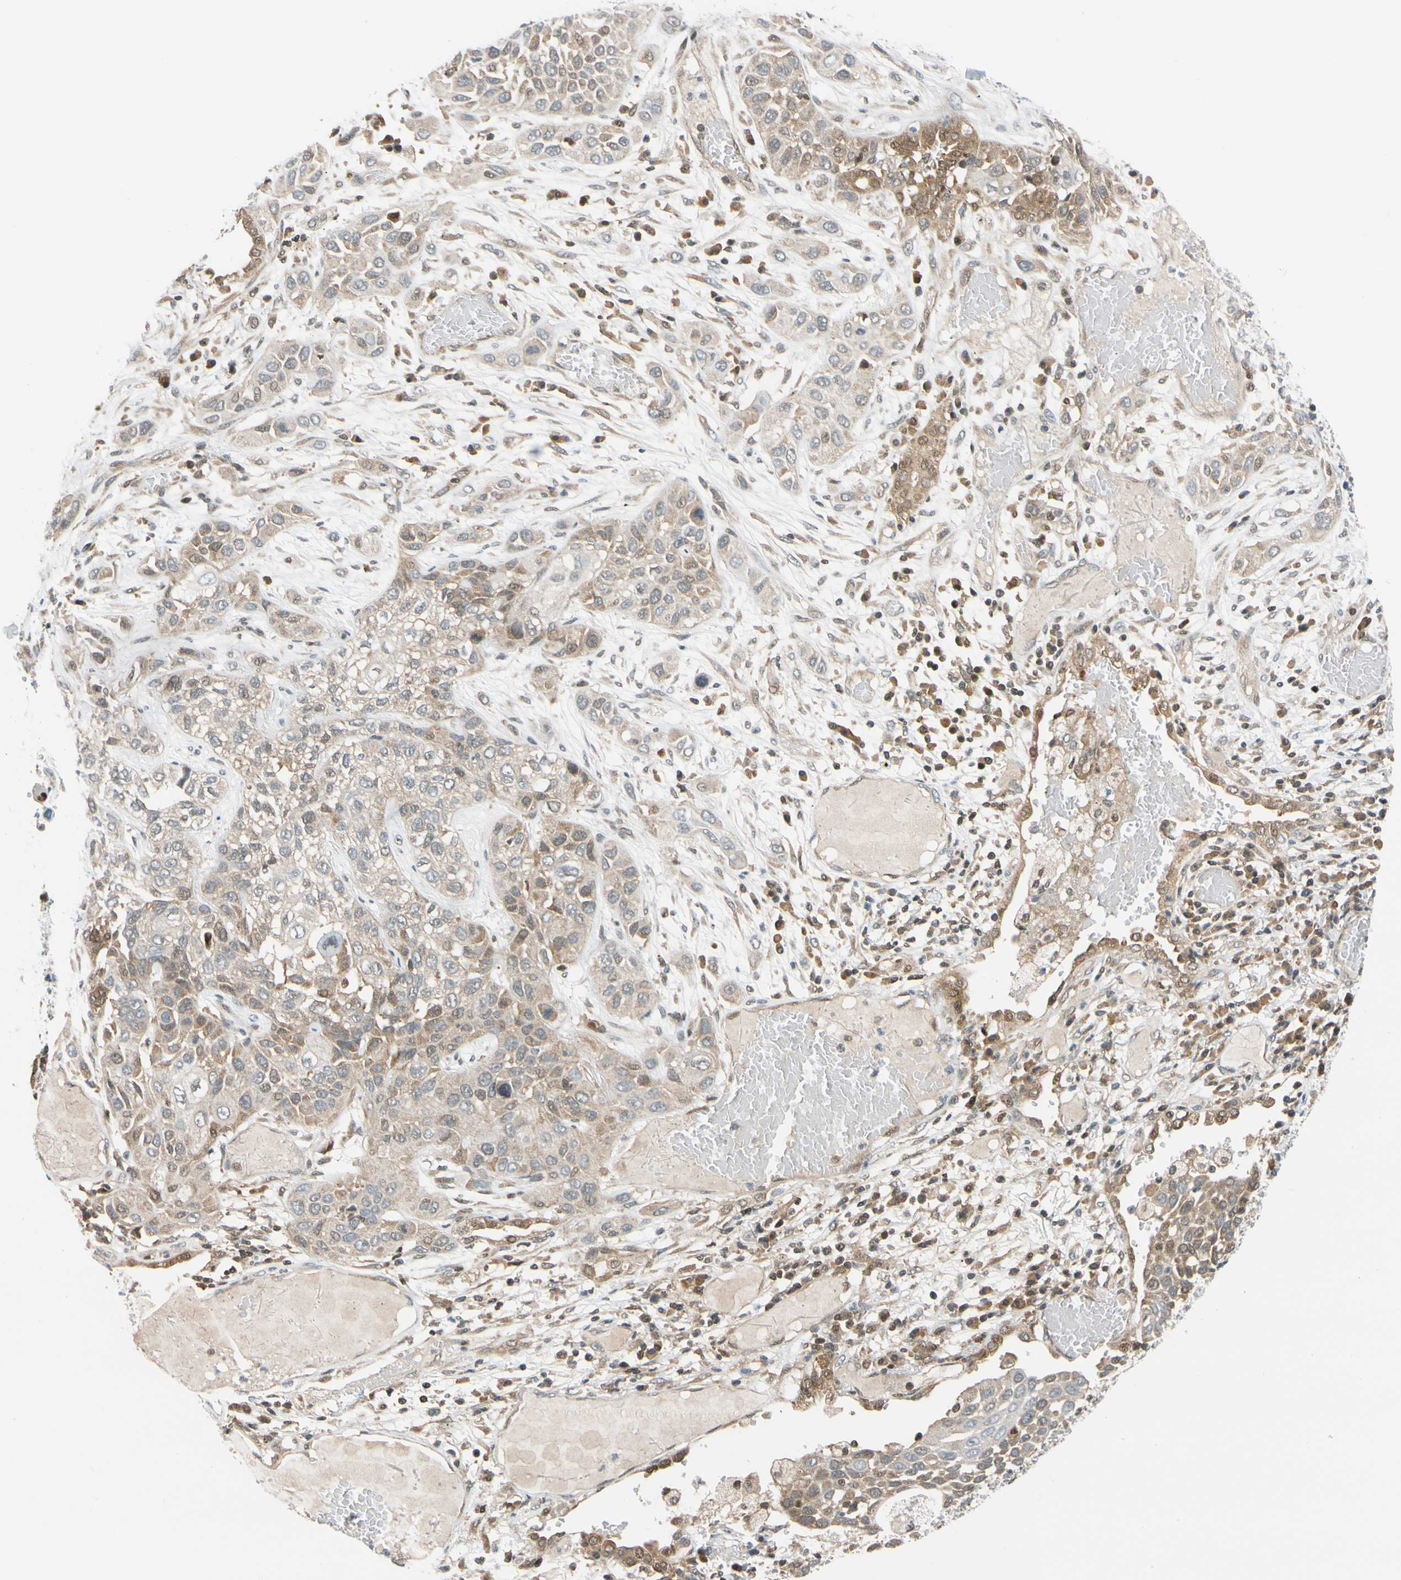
{"staining": {"intensity": "weak", "quantity": "<25%", "location": "cytoplasmic/membranous"}, "tissue": "lung cancer", "cell_type": "Tumor cells", "image_type": "cancer", "snomed": [{"axis": "morphology", "description": "Squamous cell carcinoma, NOS"}, {"axis": "topography", "description": "Lung"}], "caption": "Tumor cells show no significant positivity in lung cancer.", "gene": "MAPK9", "patient": {"sex": "male", "age": 71}}